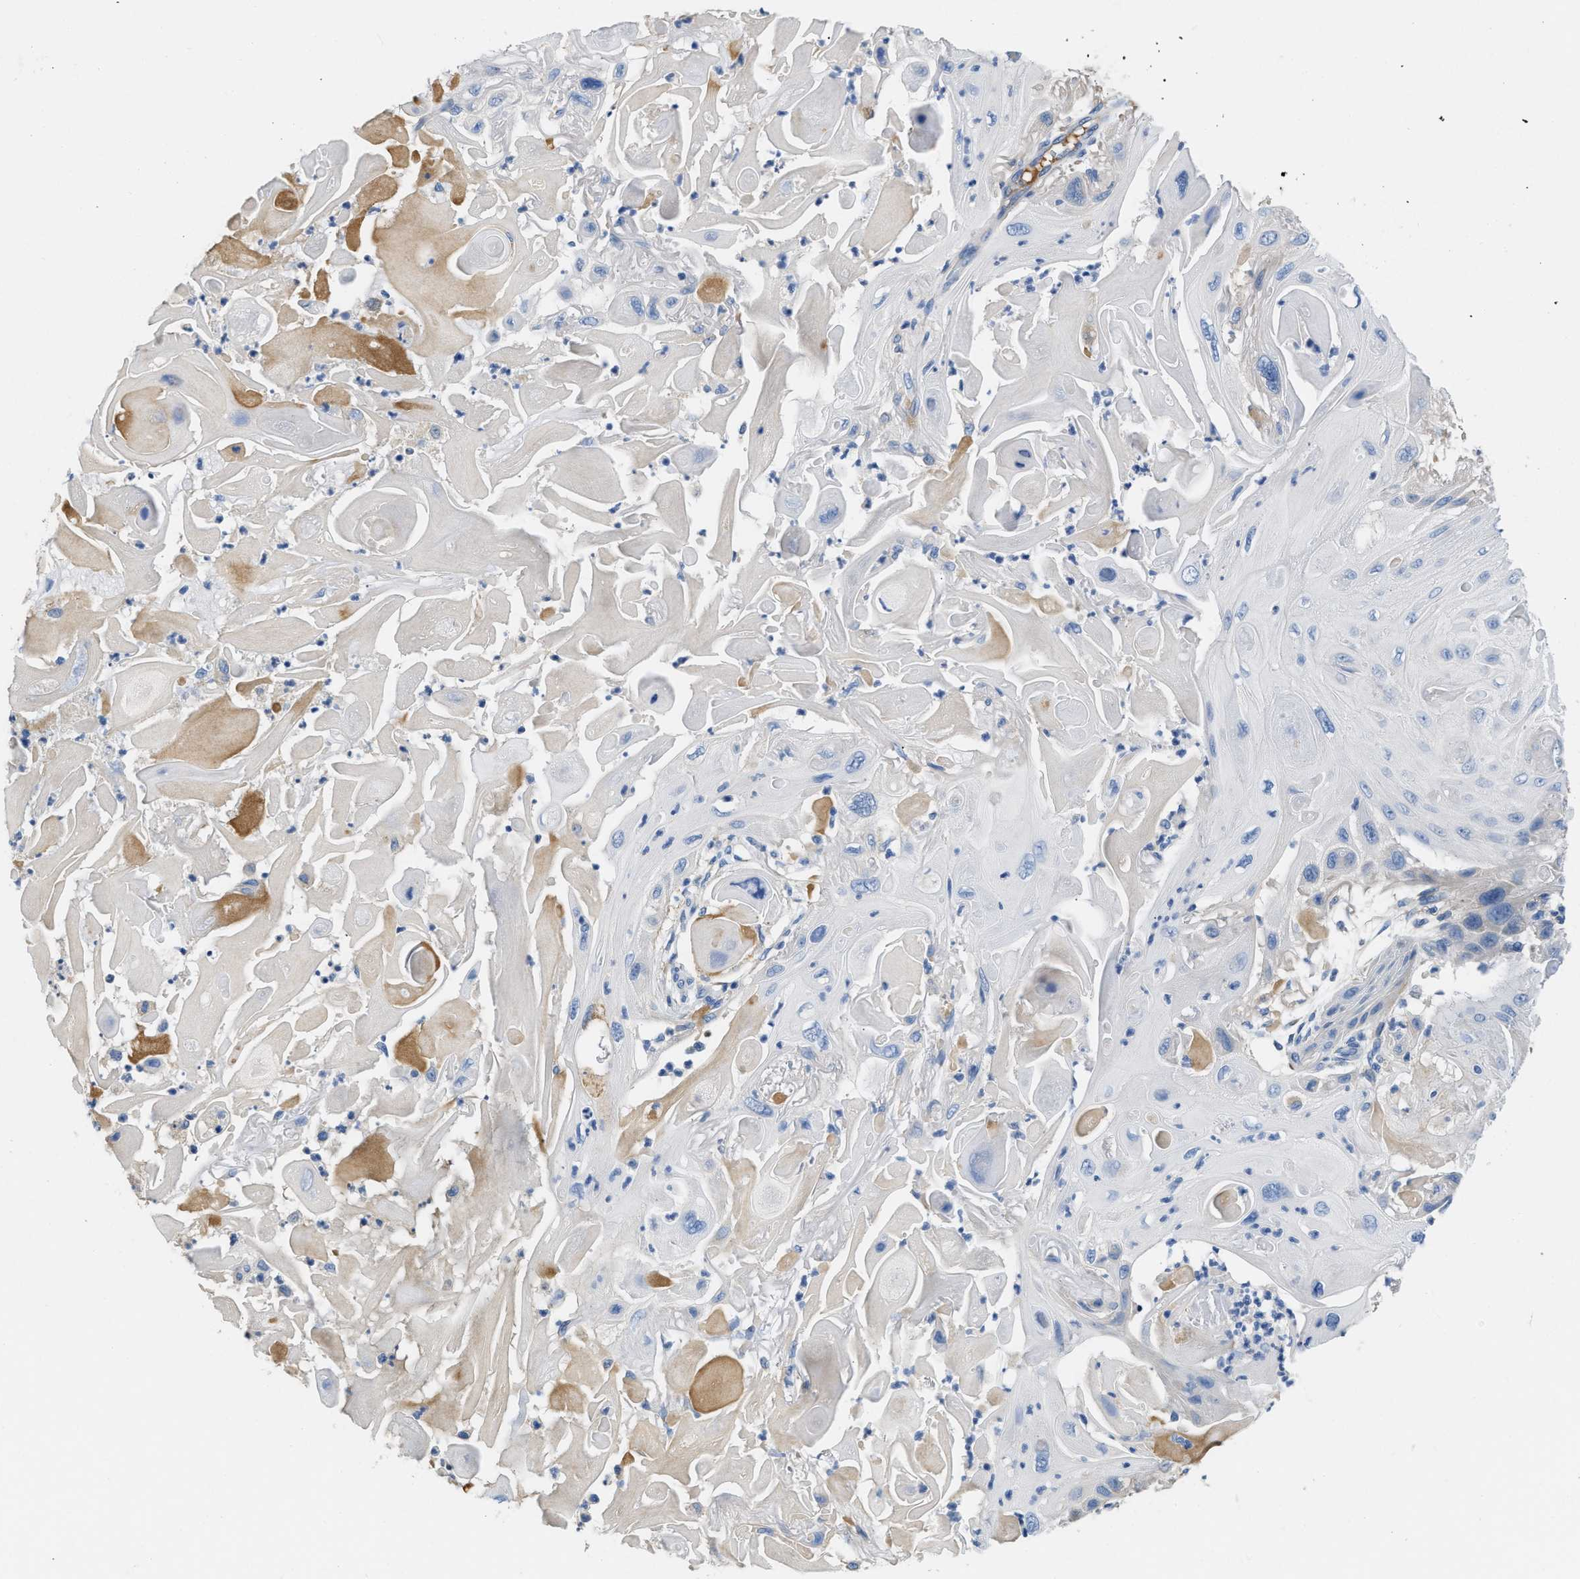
{"staining": {"intensity": "weak", "quantity": "<25%", "location": "cytoplasmic/membranous"}, "tissue": "skin cancer", "cell_type": "Tumor cells", "image_type": "cancer", "snomed": [{"axis": "morphology", "description": "Squamous cell carcinoma, NOS"}, {"axis": "topography", "description": "Skin"}], "caption": "Tumor cells are negative for protein expression in human skin cancer (squamous cell carcinoma).", "gene": "C1S", "patient": {"sex": "female", "age": 77}}